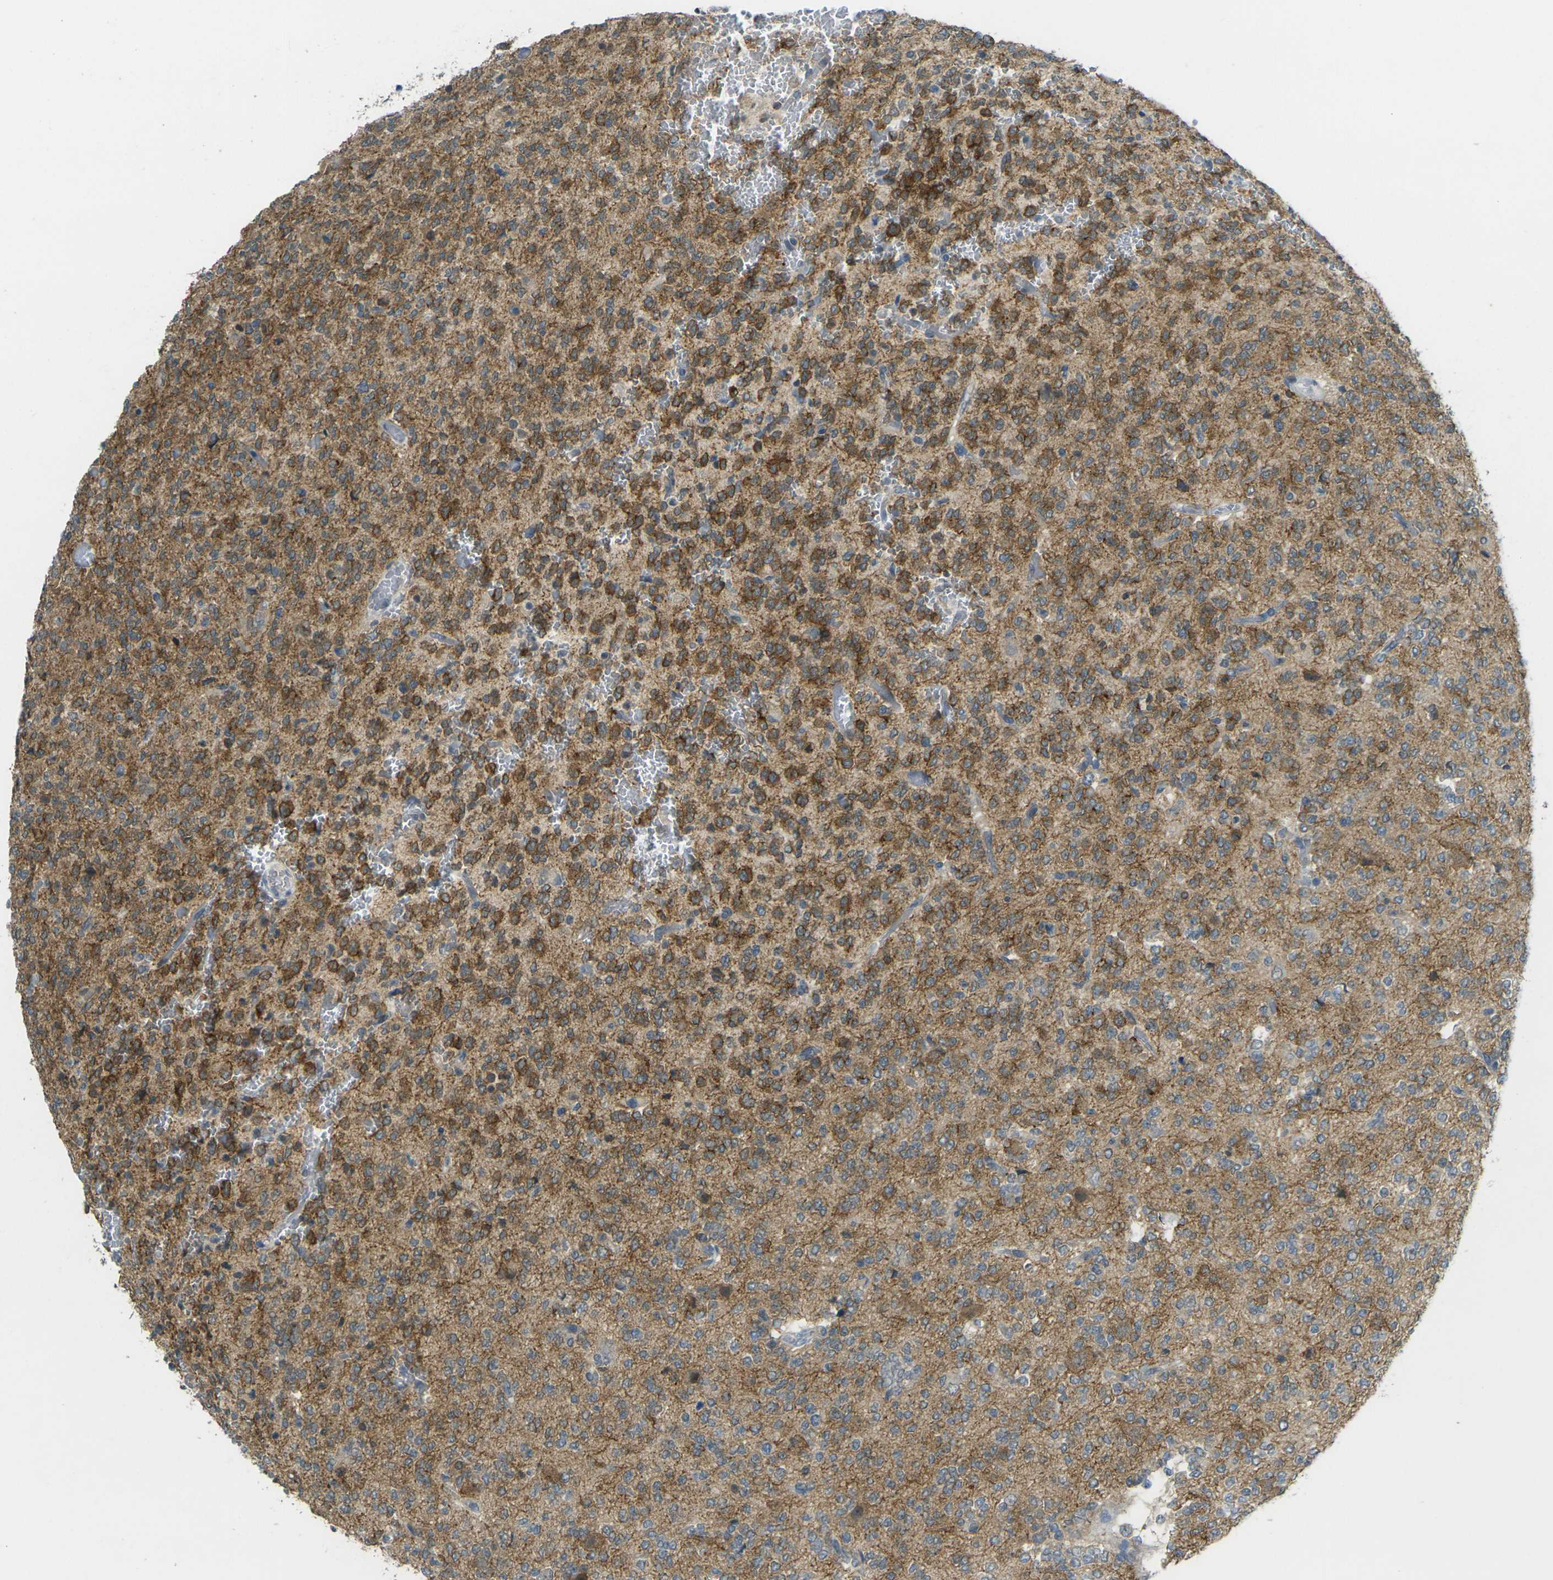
{"staining": {"intensity": "moderate", "quantity": ">75%", "location": "cytoplasmic/membranous"}, "tissue": "glioma", "cell_type": "Tumor cells", "image_type": "cancer", "snomed": [{"axis": "morphology", "description": "Glioma, malignant, Low grade"}, {"axis": "topography", "description": "Brain"}], "caption": "Glioma stained with a brown dye shows moderate cytoplasmic/membranous positive expression in approximately >75% of tumor cells.", "gene": "SPTBN2", "patient": {"sex": "male", "age": 38}}